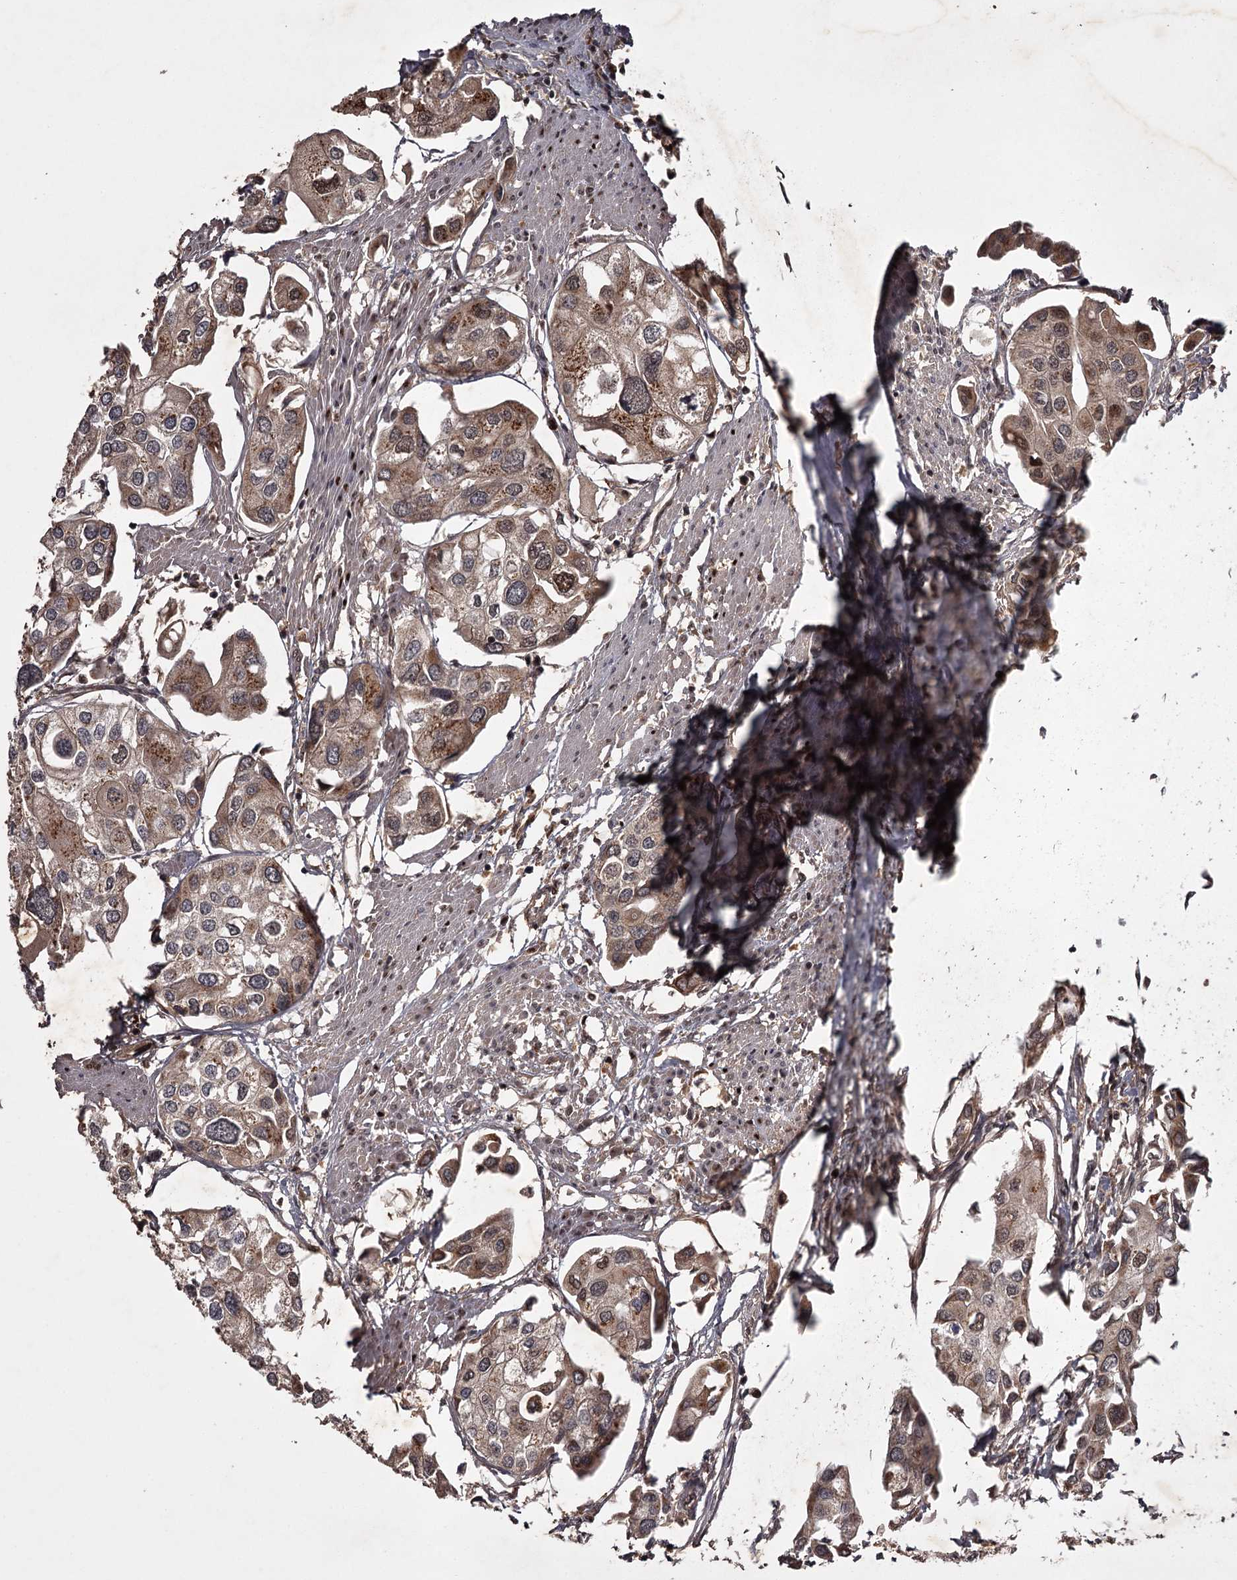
{"staining": {"intensity": "weak", "quantity": "<25%", "location": "cytoplasmic/membranous"}, "tissue": "urothelial cancer", "cell_type": "Tumor cells", "image_type": "cancer", "snomed": [{"axis": "morphology", "description": "Urothelial carcinoma, High grade"}, {"axis": "topography", "description": "Urinary bladder"}], "caption": "This is an immunohistochemistry (IHC) image of urothelial cancer. There is no expression in tumor cells.", "gene": "TBC1D23", "patient": {"sex": "male", "age": 64}}